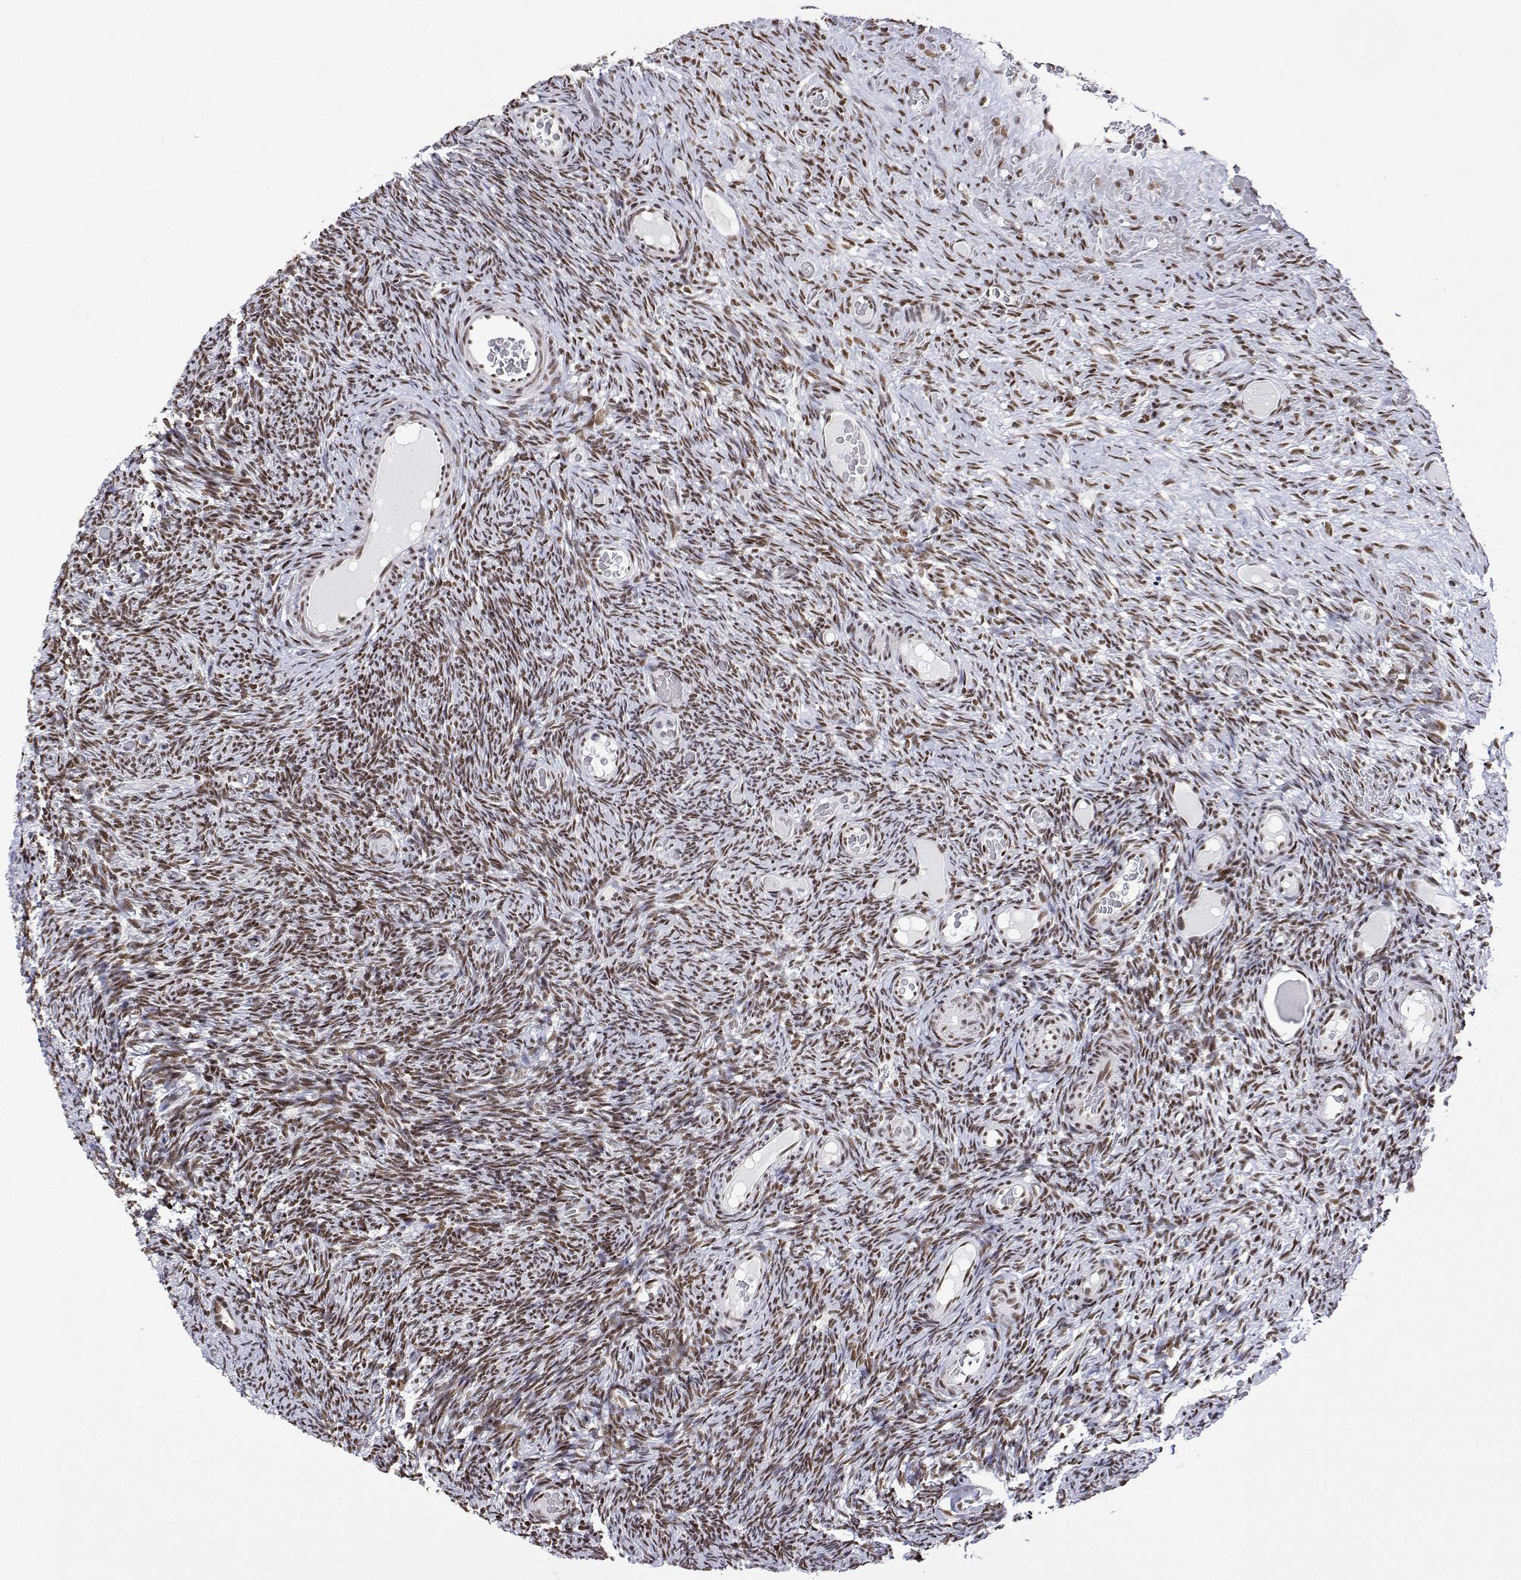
{"staining": {"intensity": "moderate", "quantity": ">75%", "location": "nuclear"}, "tissue": "ovary", "cell_type": "Ovarian stroma cells", "image_type": "normal", "snomed": [{"axis": "morphology", "description": "Normal tissue, NOS"}, {"axis": "topography", "description": "Ovary"}], "caption": "DAB (3,3'-diaminobenzidine) immunohistochemical staining of benign ovary exhibits moderate nuclear protein expression in about >75% of ovarian stroma cells.", "gene": "XPC", "patient": {"sex": "female", "age": 34}}